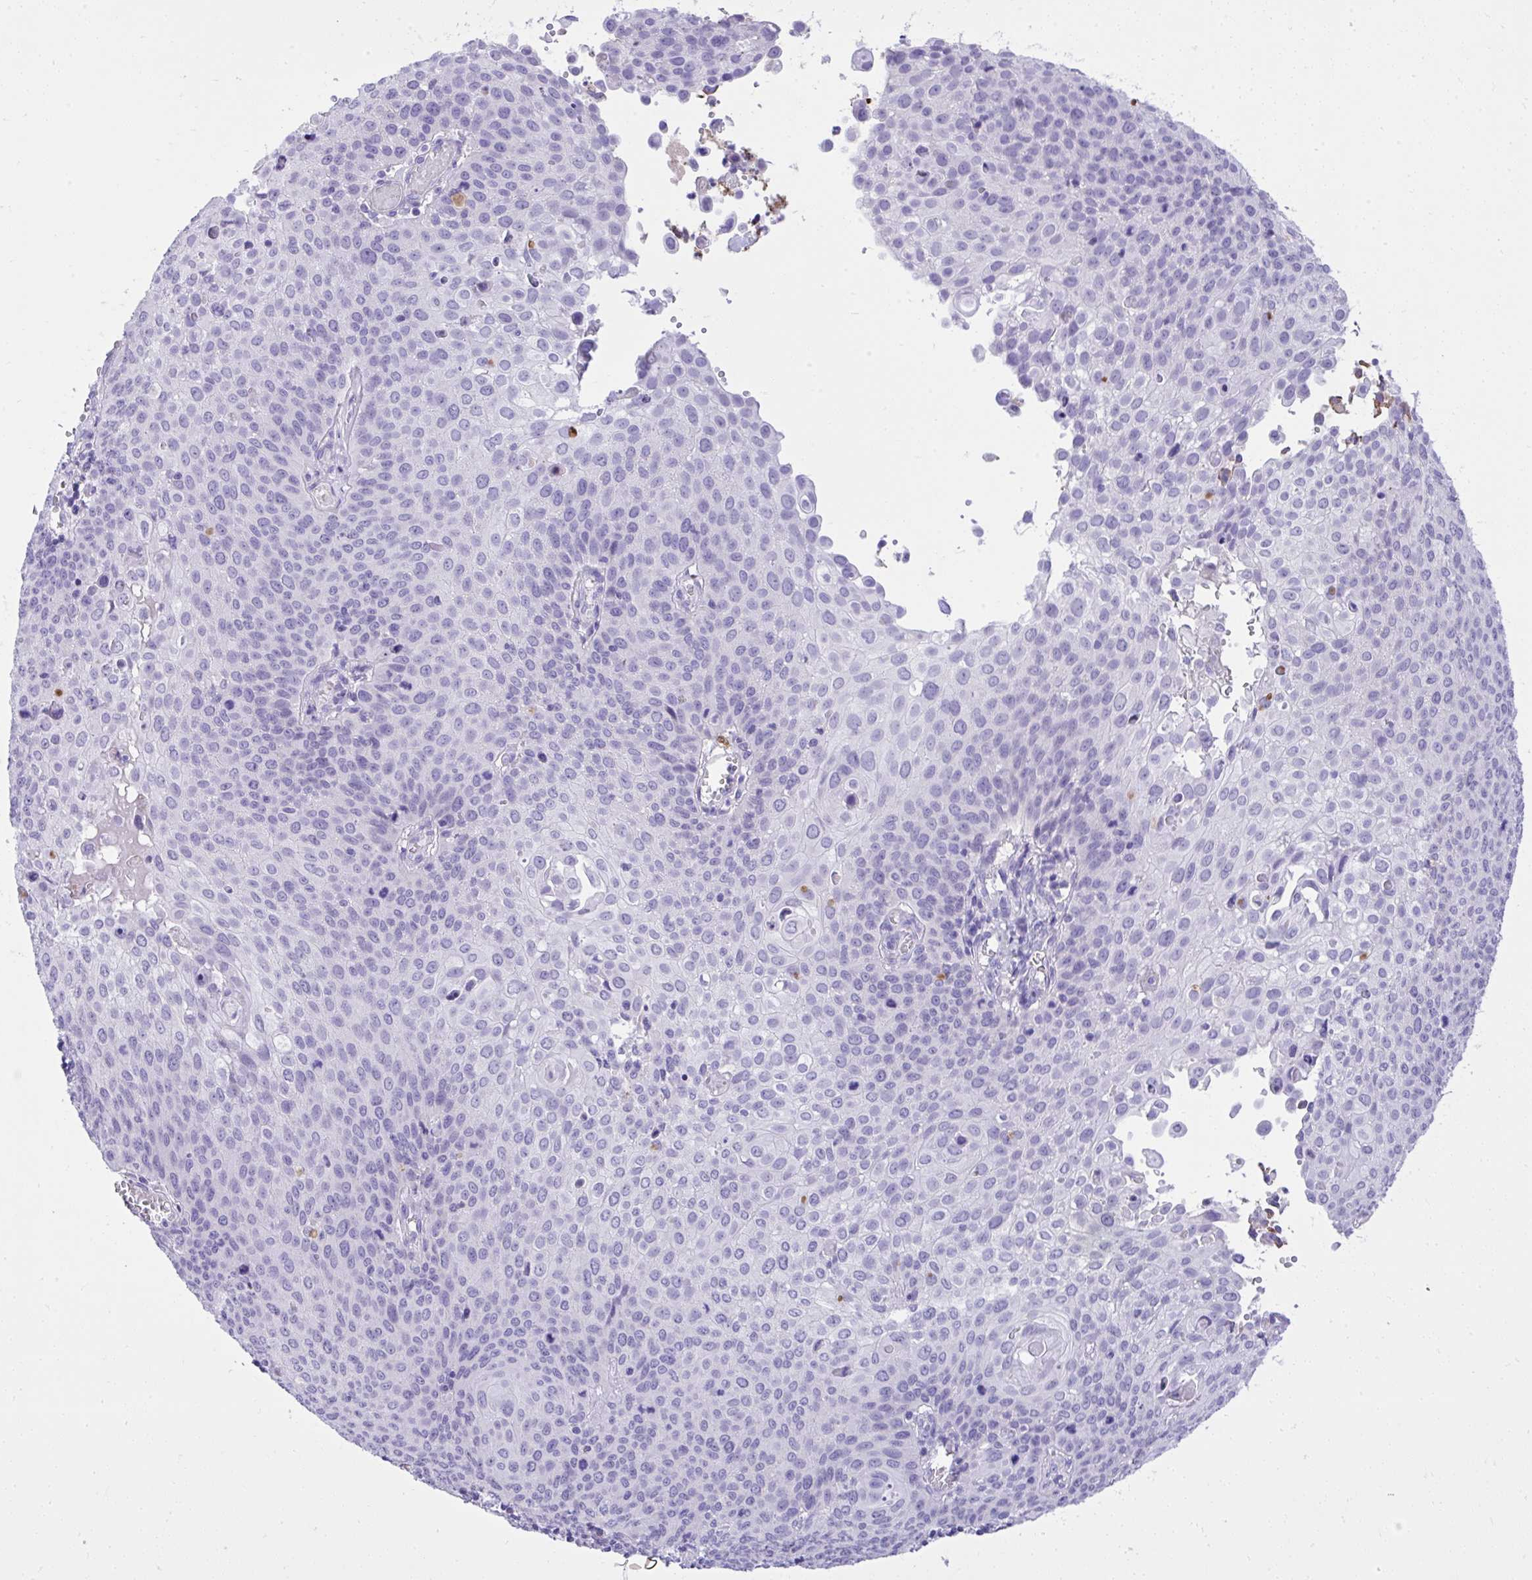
{"staining": {"intensity": "negative", "quantity": "none", "location": "none"}, "tissue": "cervical cancer", "cell_type": "Tumor cells", "image_type": "cancer", "snomed": [{"axis": "morphology", "description": "Squamous cell carcinoma, NOS"}, {"axis": "topography", "description": "Cervix"}], "caption": "High magnification brightfield microscopy of cervical squamous cell carcinoma stained with DAB (3,3'-diaminobenzidine) (brown) and counterstained with hematoxylin (blue): tumor cells show no significant expression.", "gene": "ST6GALNAC3", "patient": {"sex": "female", "age": 65}}